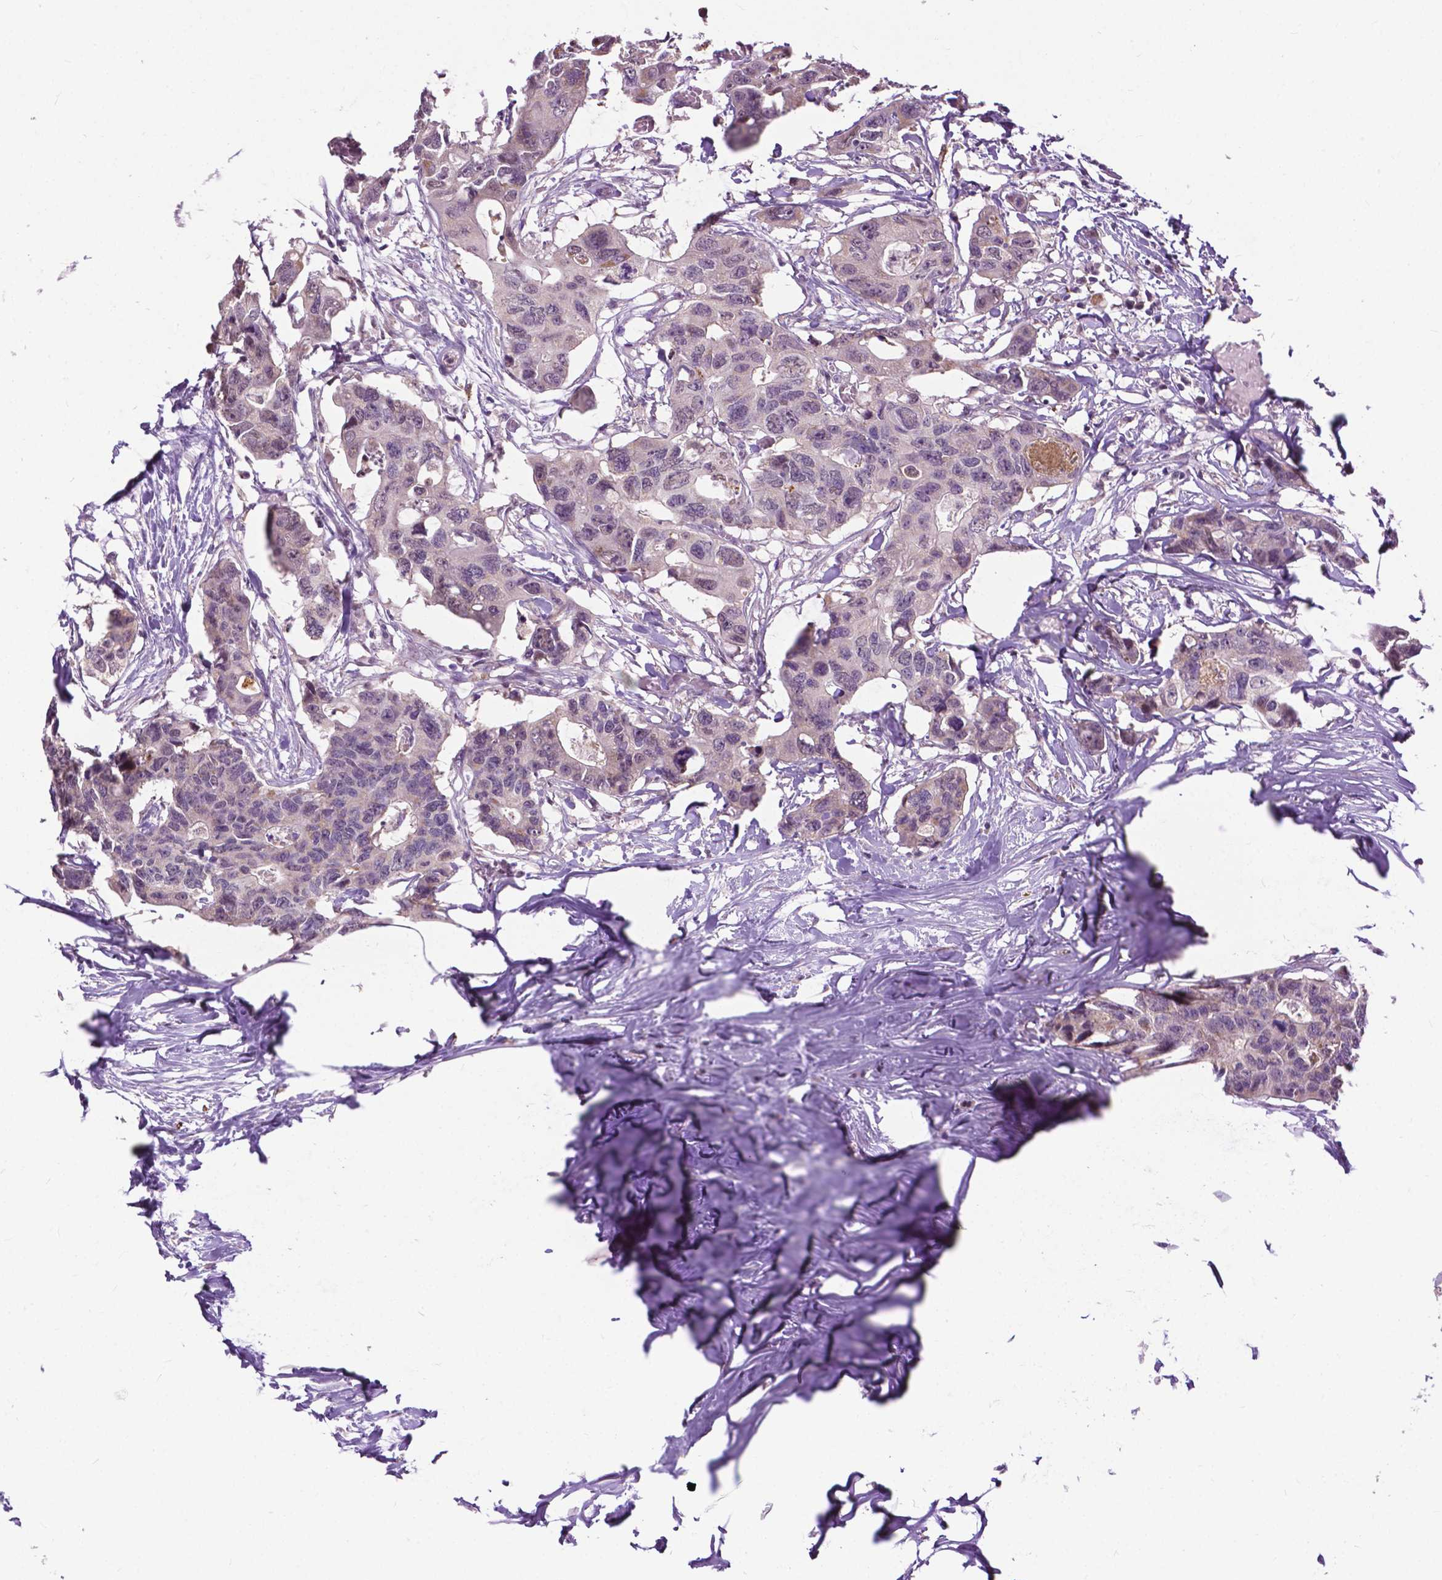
{"staining": {"intensity": "negative", "quantity": "none", "location": "none"}, "tissue": "colorectal cancer", "cell_type": "Tumor cells", "image_type": "cancer", "snomed": [{"axis": "morphology", "description": "Adenocarcinoma, NOS"}, {"axis": "topography", "description": "Rectum"}], "caption": "The immunohistochemistry photomicrograph has no significant staining in tumor cells of adenocarcinoma (colorectal) tissue.", "gene": "TTC9B", "patient": {"sex": "male", "age": 57}}